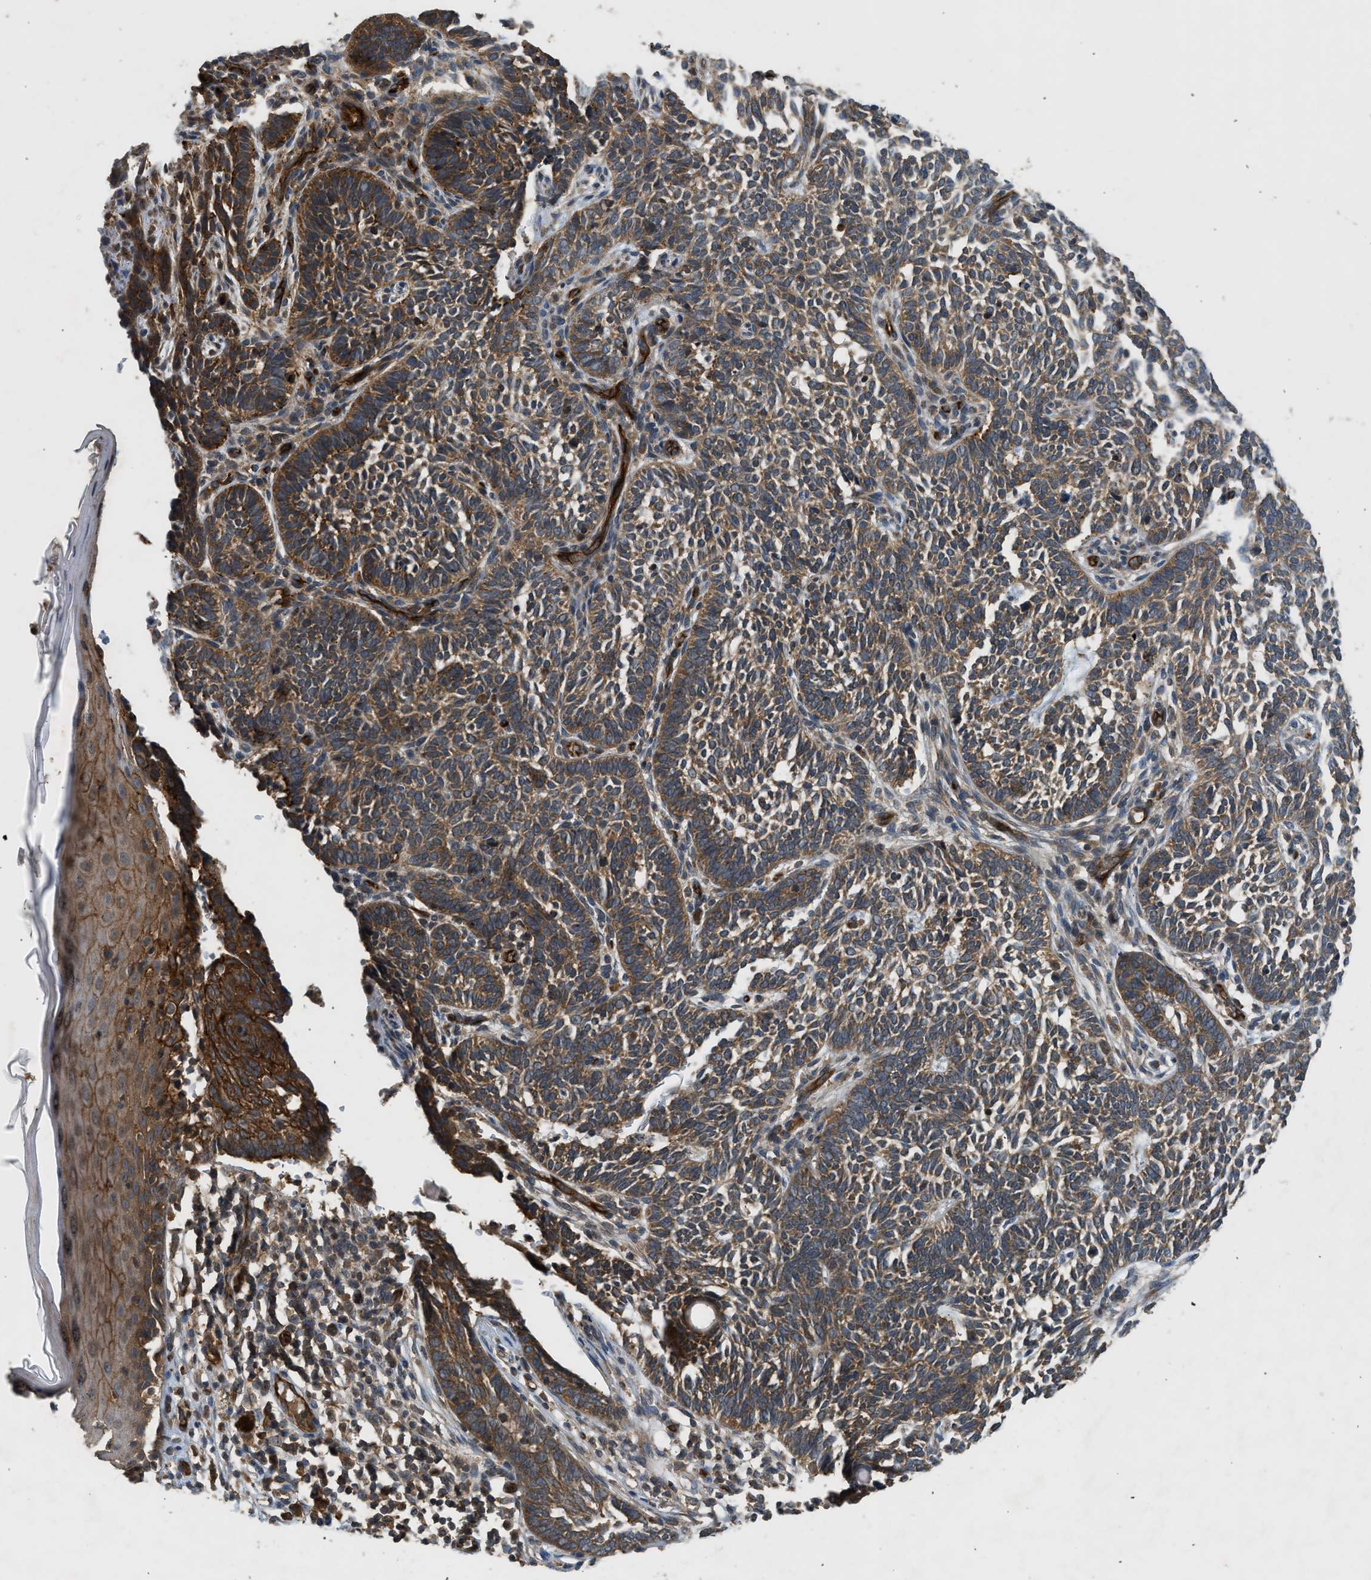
{"staining": {"intensity": "strong", "quantity": ">75%", "location": "cytoplasmic/membranous"}, "tissue": "skin cancer", "cell_type": "Tumor cells", "image_type": "cancer", "snomed": [{"axis": "morphology", "description": "Normal tissue, NOS"}, {"axis": "morphology", "description": "Basal cell carcinoma"}, {"axis": "topography", "description": "Skin"}], "caption": "IHC micrograph of skin basal cell carcinoma stained for a protein (brown), which exhibits high levels of strong cytoplasmic/membranous positivity in about >75% of tumor cells.", "gene": "HIP1R", "patient": {"sex": "male", "age": 87}}